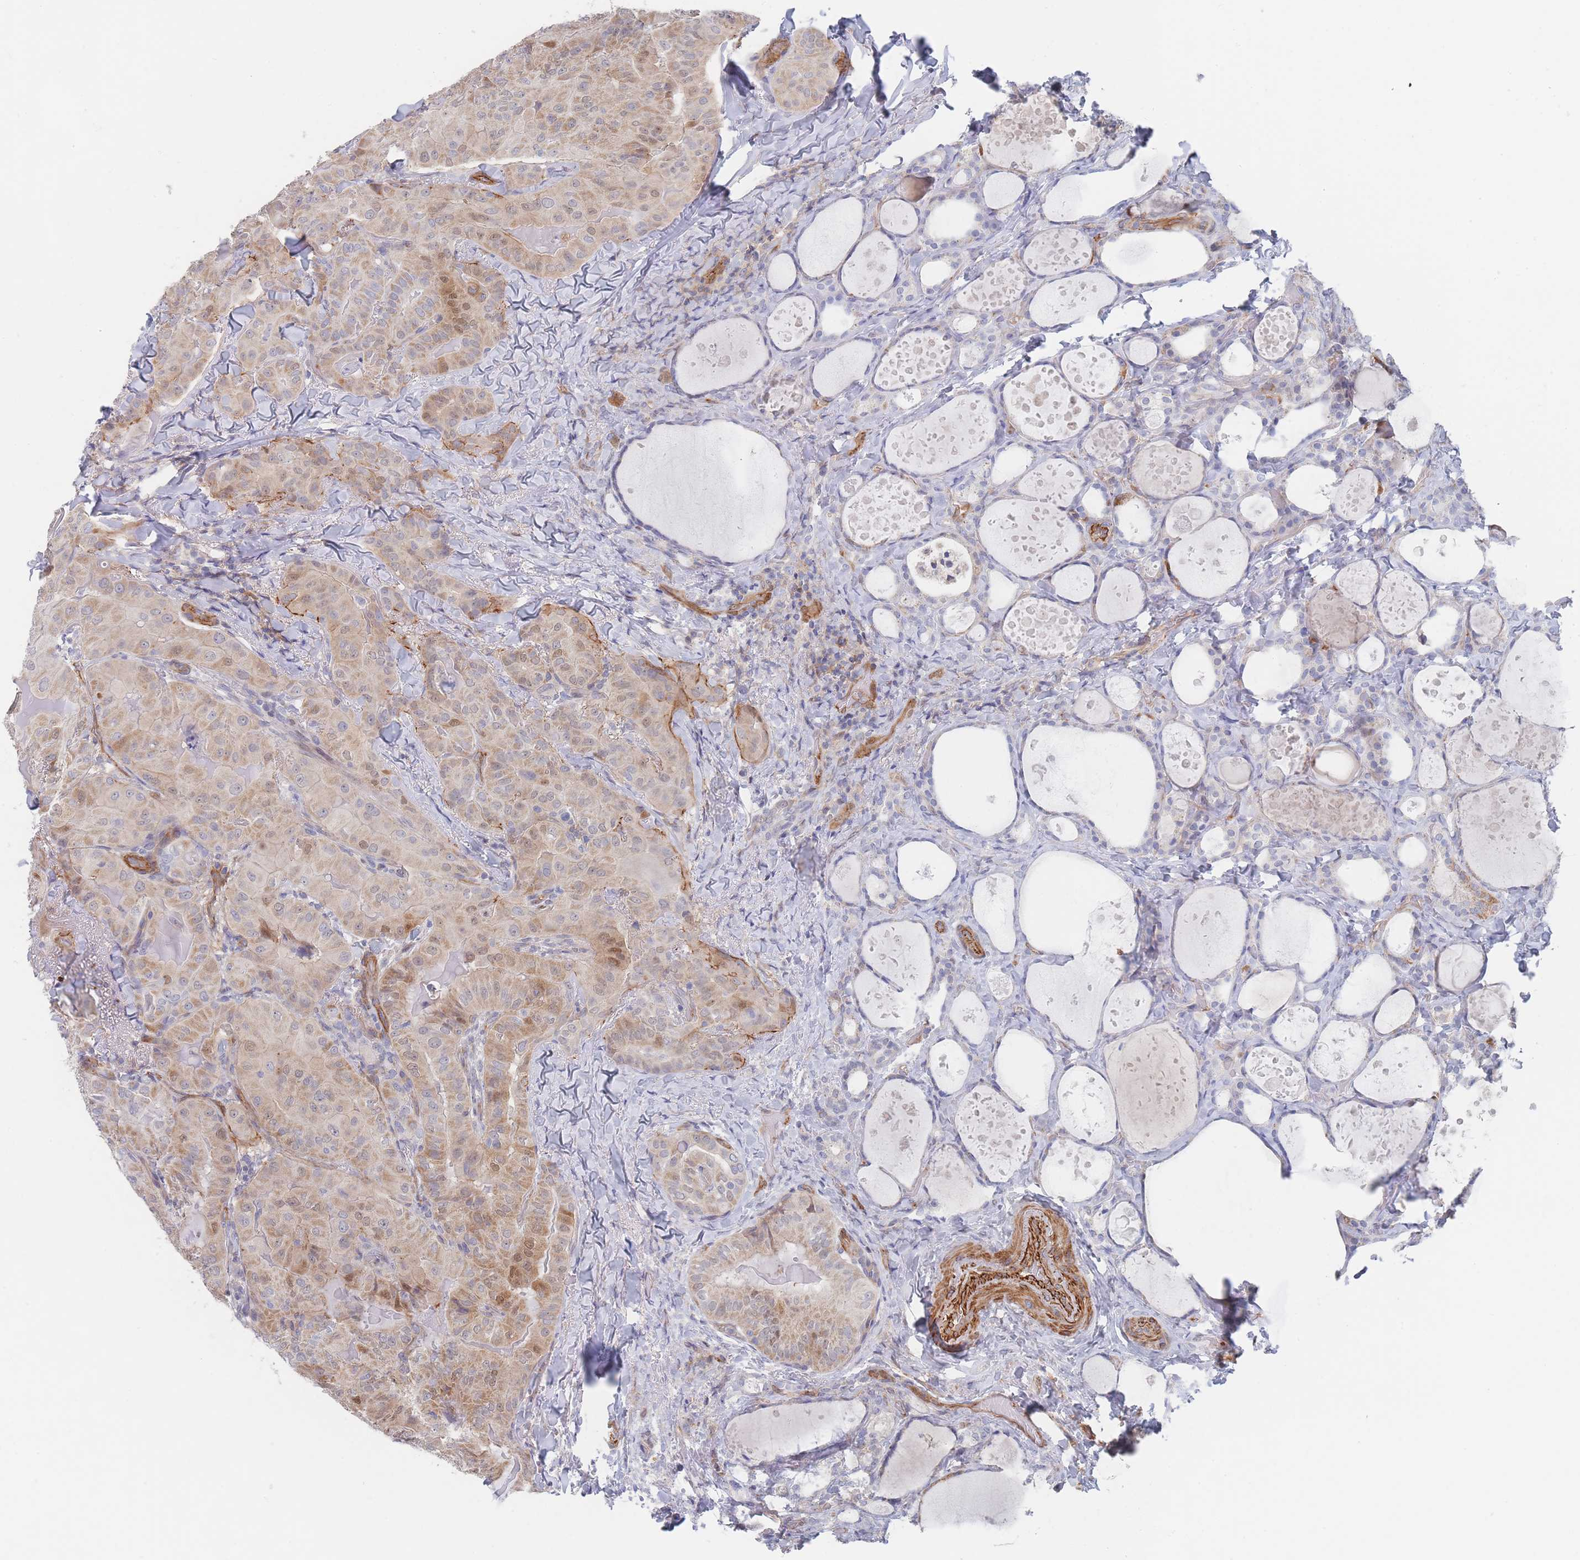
{"staining": {"intensity": "moderate", "quantity": "<25%", "location": "cytoplasmic/membranous,nuclear"}, "tissue": "thyroid cancer", "cell_type": "Tumor cells", "image_type": "cancer", "snomed": [{"axis": "morphology", "description": "Papillary adenocarcinoma, NOS"}, {"axis": "topography", "description": "Thyroid gland"}], "caption": "DAB immunohistochemical staining of human thyroid cancer demonstrates moderate cytoplasmic/membranous and nuclear protein positivity in approximately <25% of tumor cells.", "gene": "G6PC1", "patient": {"sex": "female", "age": 68}}